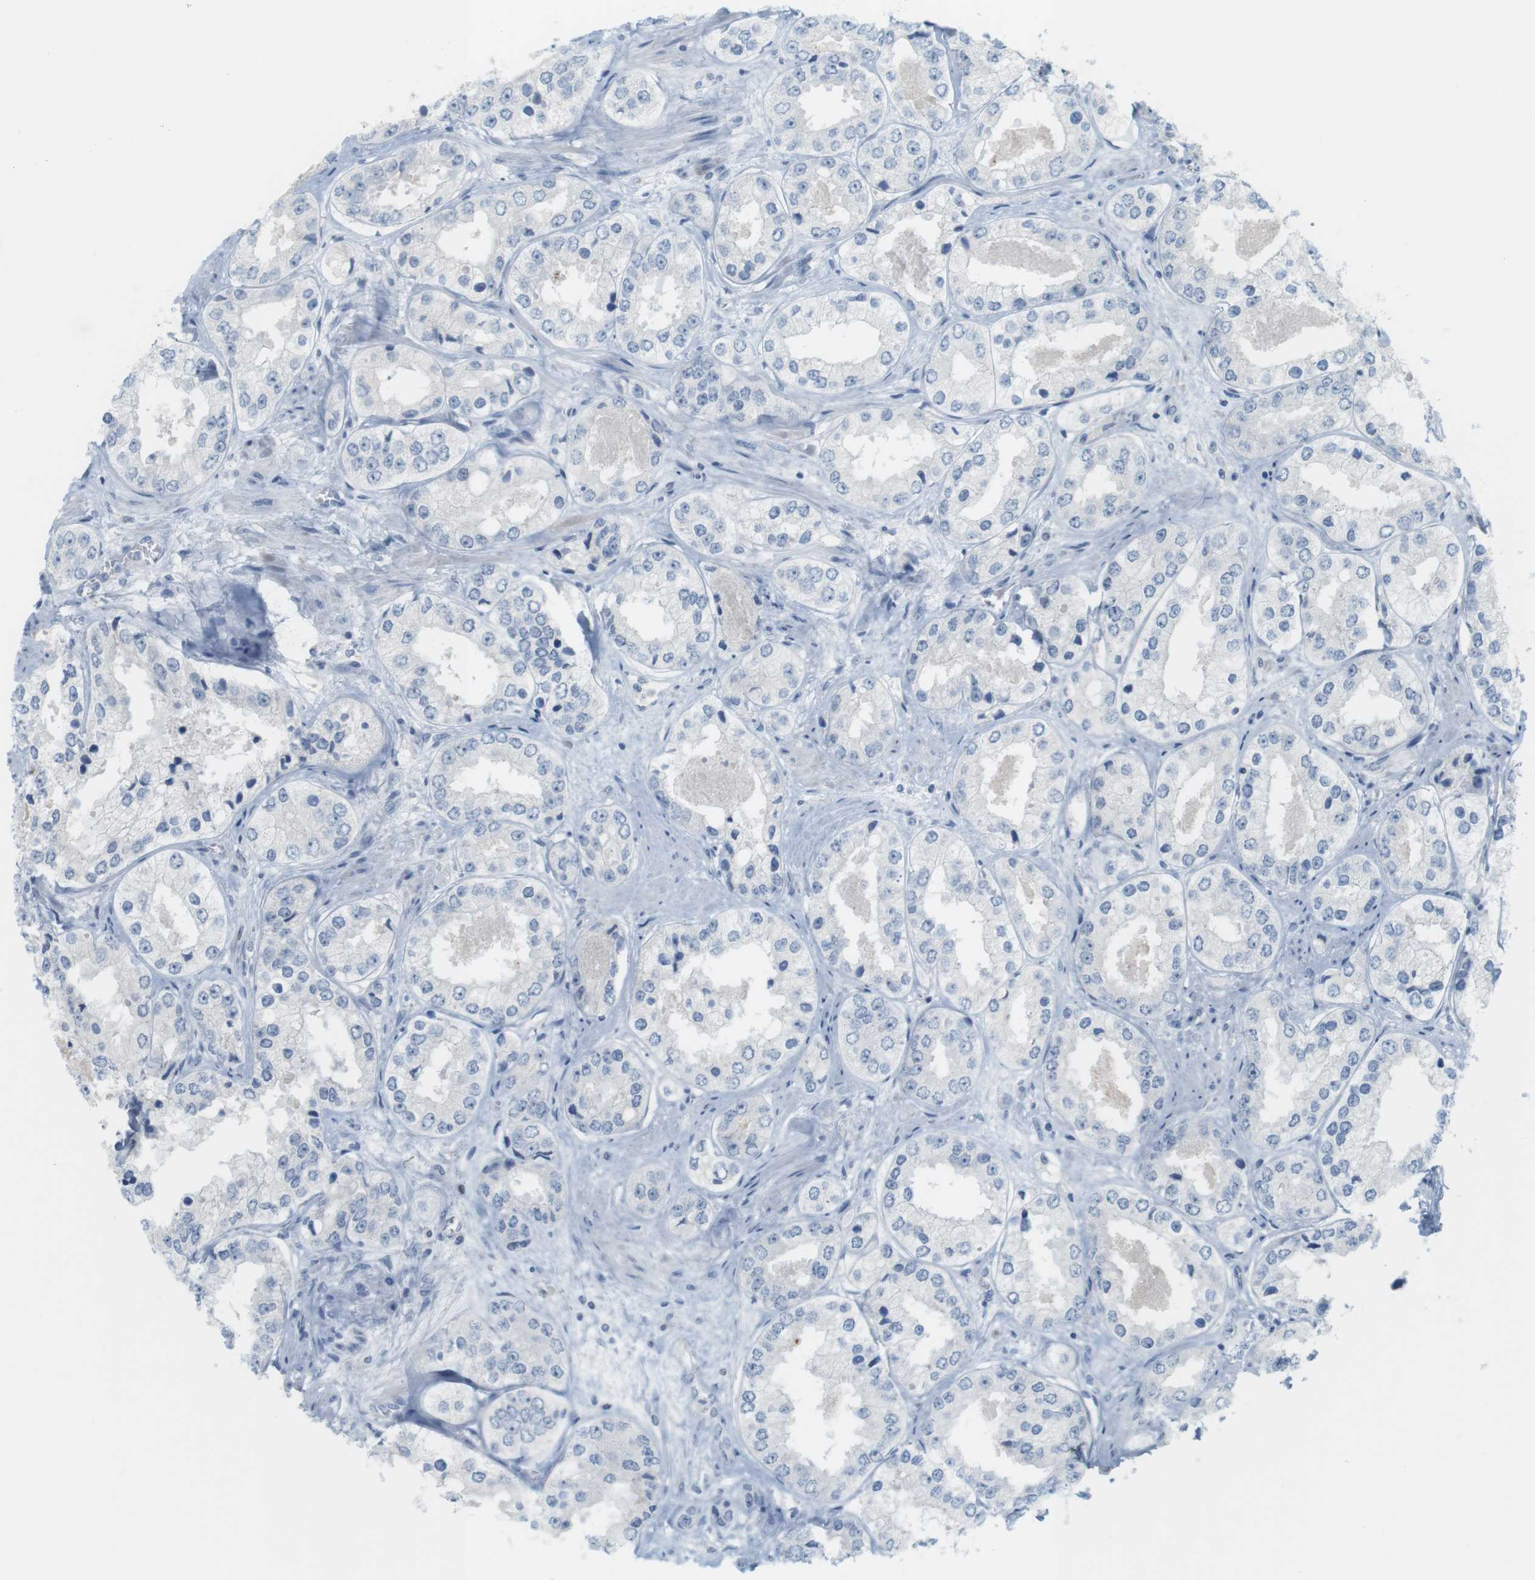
{"staining": {"intensity": "negative", "quantity": "none", "location": "none"}, "tissue": "prostate cancer", "cell_type": "Tumor cells", "image_type": "cancer", "snomed": [{"axis": "morphology", "description": "Adenocarcinoma, High grade"}, {"axis": "topography", "description": "Prostate"}], "caption": "This is an IHC micrograph of human prostate cancer (high-grade adenocarcinoma). There is no positivity in tumor cells.", "gene": "CREB3L2", "patient": {"sex": "male", "age": 61}}